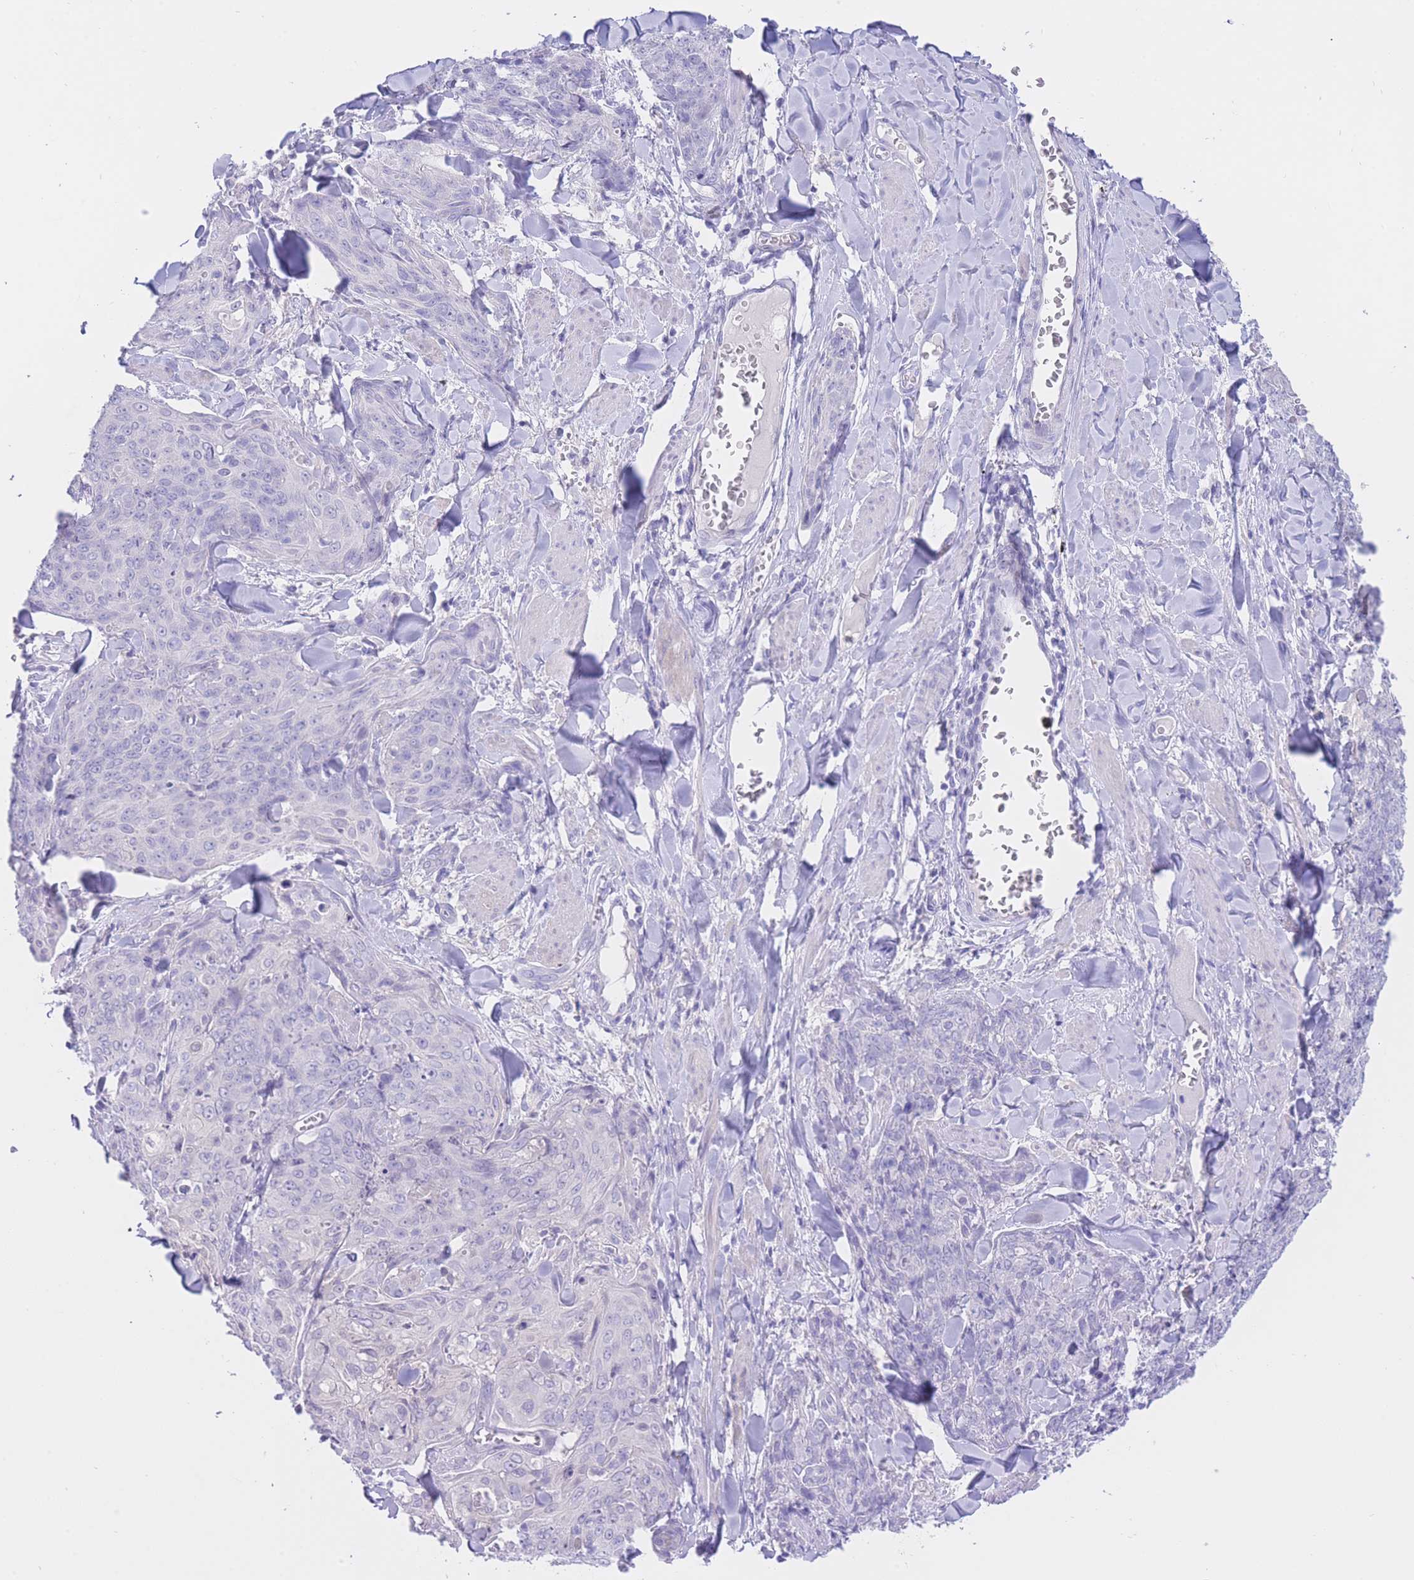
{"staining": {"intensity": "negative", "quantity": "none", "location": "none"}, "tissue": "skin cancer", "cell_type": "Tumor cells", "image_type": "cancer", "snomed": [{"axis": "morphology", "description": "Squamous cell carcinoma, NOS"}, {"axis": "topography", "description": "Skin"}, {"axis": "topography", "description": "Vulva"}], "caption": "Protein analysis of skin squamous cell carcinoma demonstrates no significant staining in tumor cells.", "gene": "ZNF212", "patient": {"sex": "female", "age": 85}}